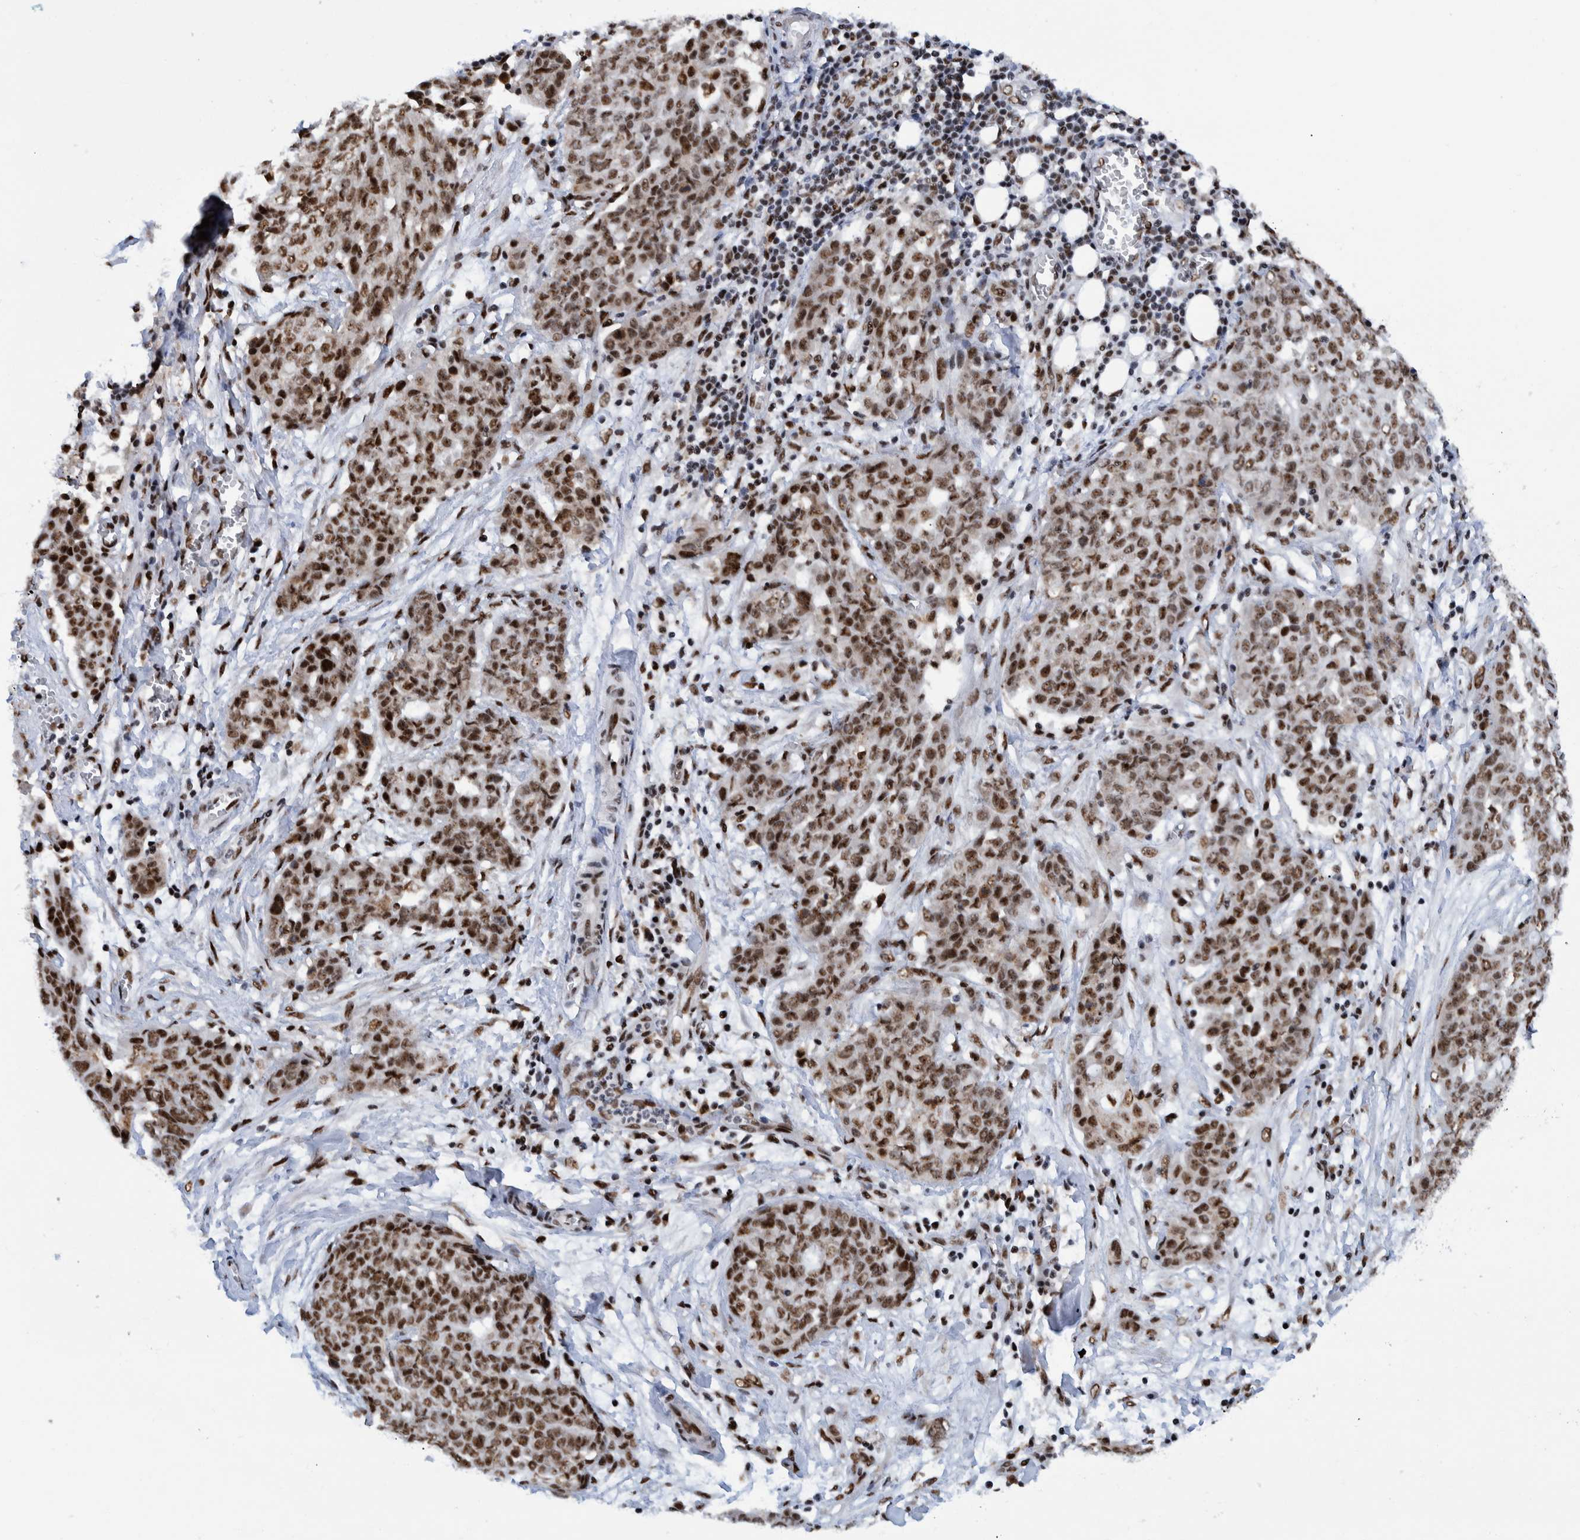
{"staining": {"intensity": "moderate", "quantity": ">75%", "location": "nuclear"}, "tissue": "ovarian cancer", "cell_type": "Tumor cells", "image_type": "cancer", "snomed": [{"axis": "morphology", "description": "Cystadenocarcinoma, serous, NOS"}, {"axis": "topography", "description": "Soft tissue"}, {"axis": "topography", "description": "Ovary"}], "caption": "Brown immunohistochemical staining in human serous cystadenocarcinoma (ovarian) shows moderate nuclear staining in about >75% of tumor cells.", "gene": "EFTUD2", "patient": {"sex": "female", "age": 57}}